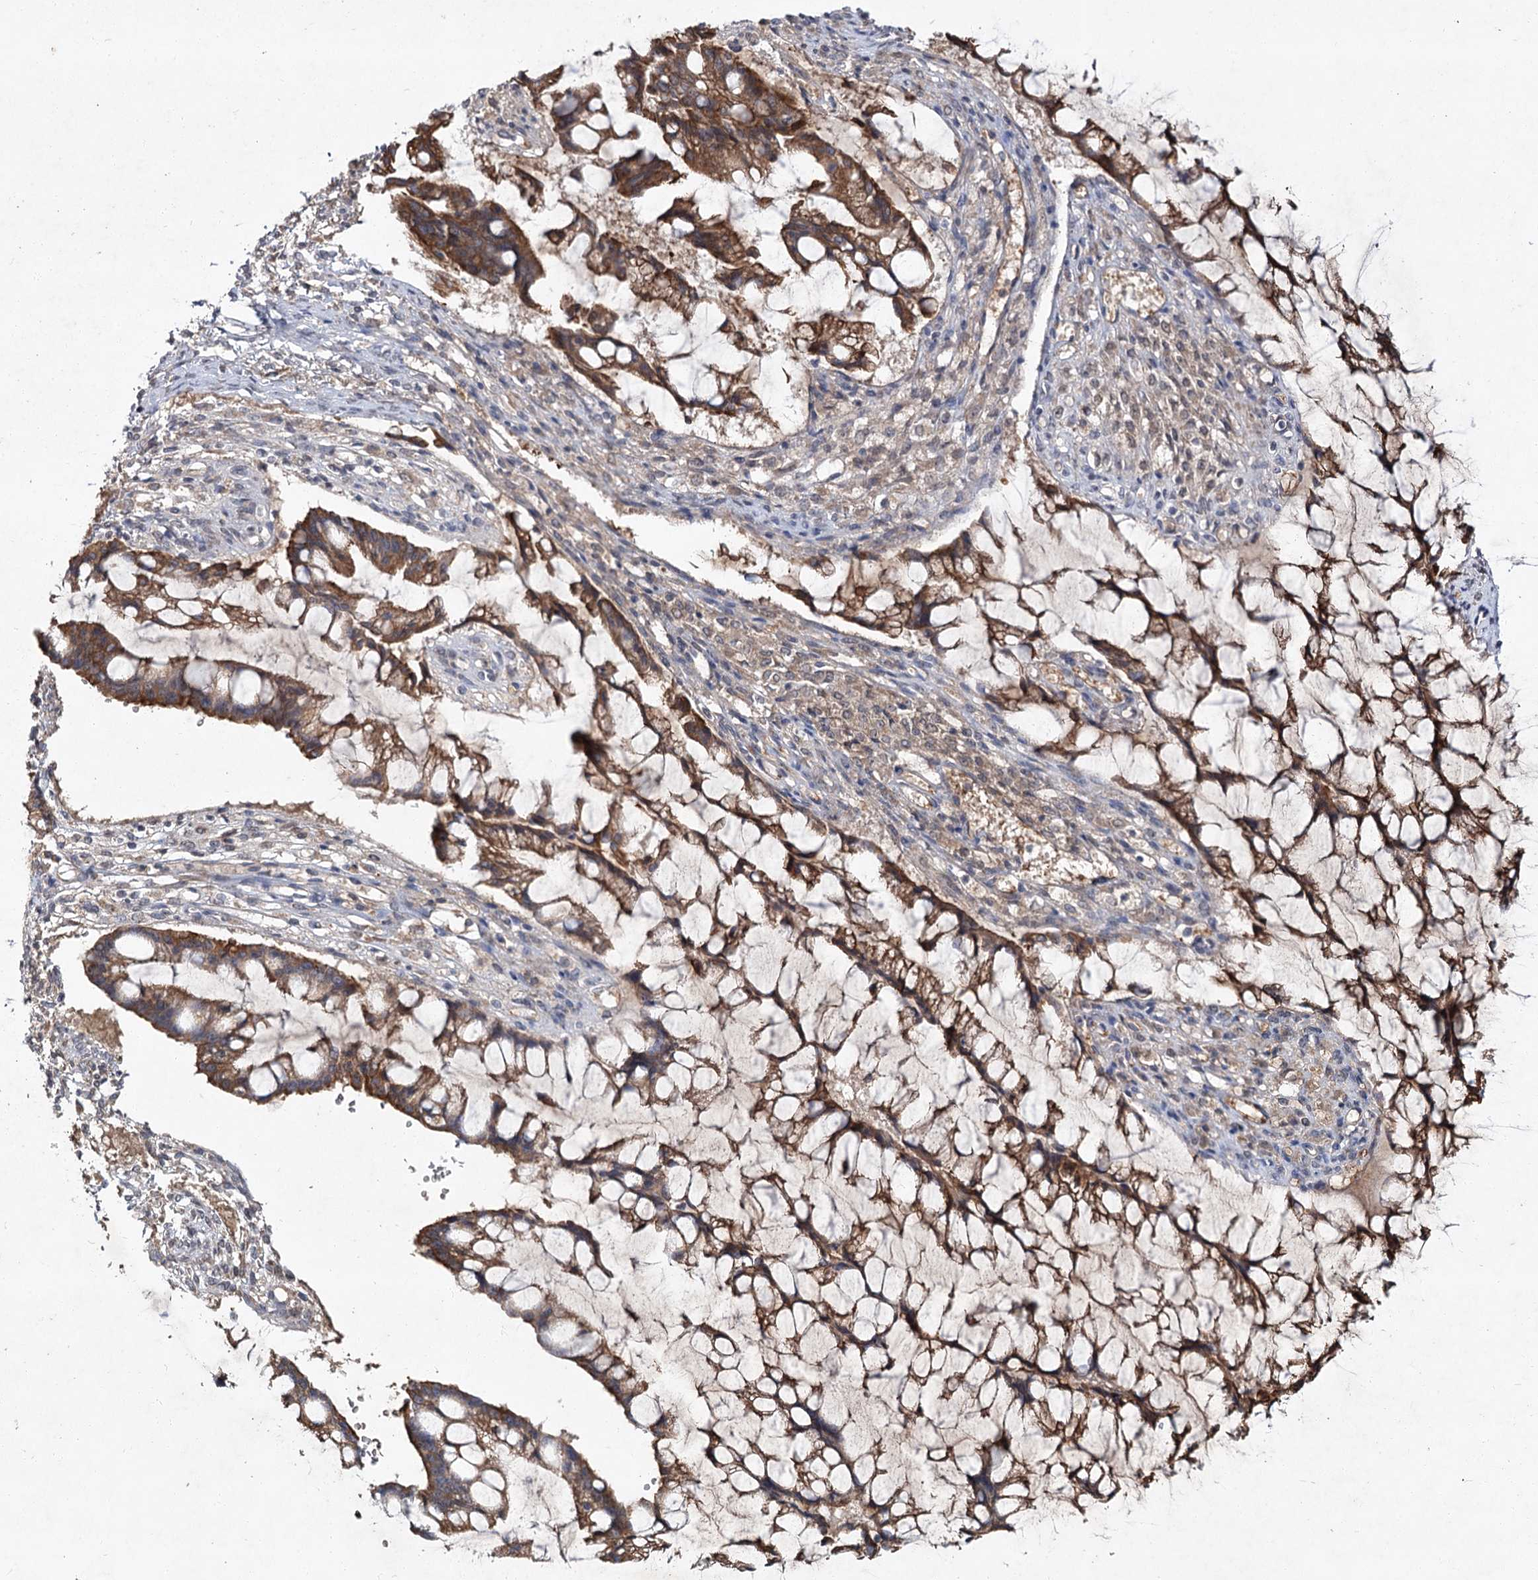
{"staining": {"intensity": "moderate", "quantity": ">75%", "location": "cytoplasmic/membranous"}, "tissue": "ovarian cancer", "cell_type": "Tumor cells", "image_type": "cancer", "snomed": [{"axis": "morphology", "description": "Cystadenocarcinoma, mucinous, NOS"}, {"axis": "topography", "description": "Ovary"}], "caption": "Ovarian cancer stained for a protein (brown) reveals moderate cytoplasmic/membranous positive expression in approximately >75% of tumor cells.", "gene": "MFN1", "patient": {"sex": "female", "age": 73}}